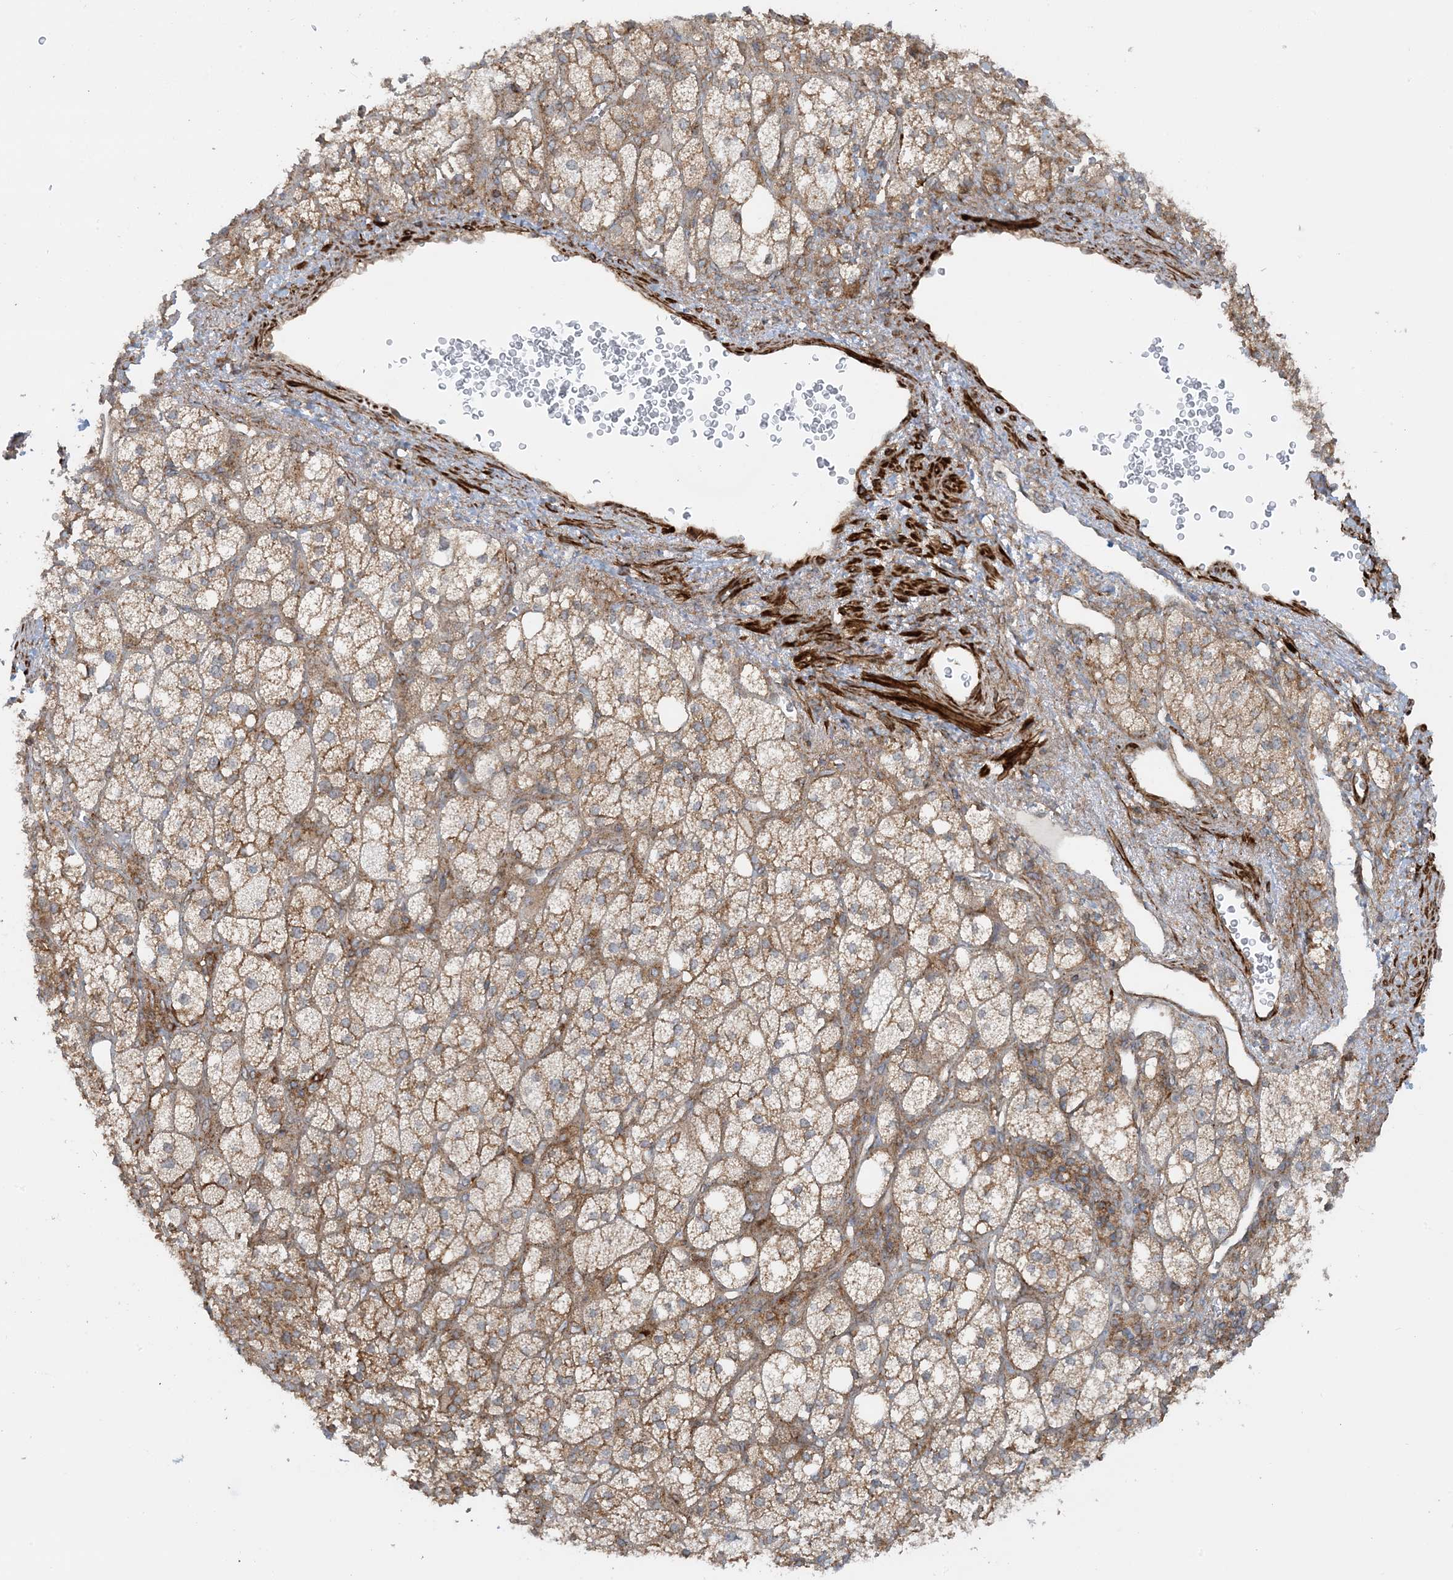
{"staining": {"intensity": "strong", "quantity": ">75%", "location": "cytoplasmic/membranous"}, "tissue": "adrenal gland", "cell_type": "Glandular cells", "image_type": "normal", "snomed": [{"axis": "morphology", "description": "Normal tissue, NOS"}, {"axis": "topography", "description": "Adrenal gland"}], "caption": "A micrograph of human adrenal gland stained for a protein displays strong cytoplasmic/membranous brown staining in glandular cells.", "gene": "STAM2", "patient": {"sex": "male", "age": 61}}